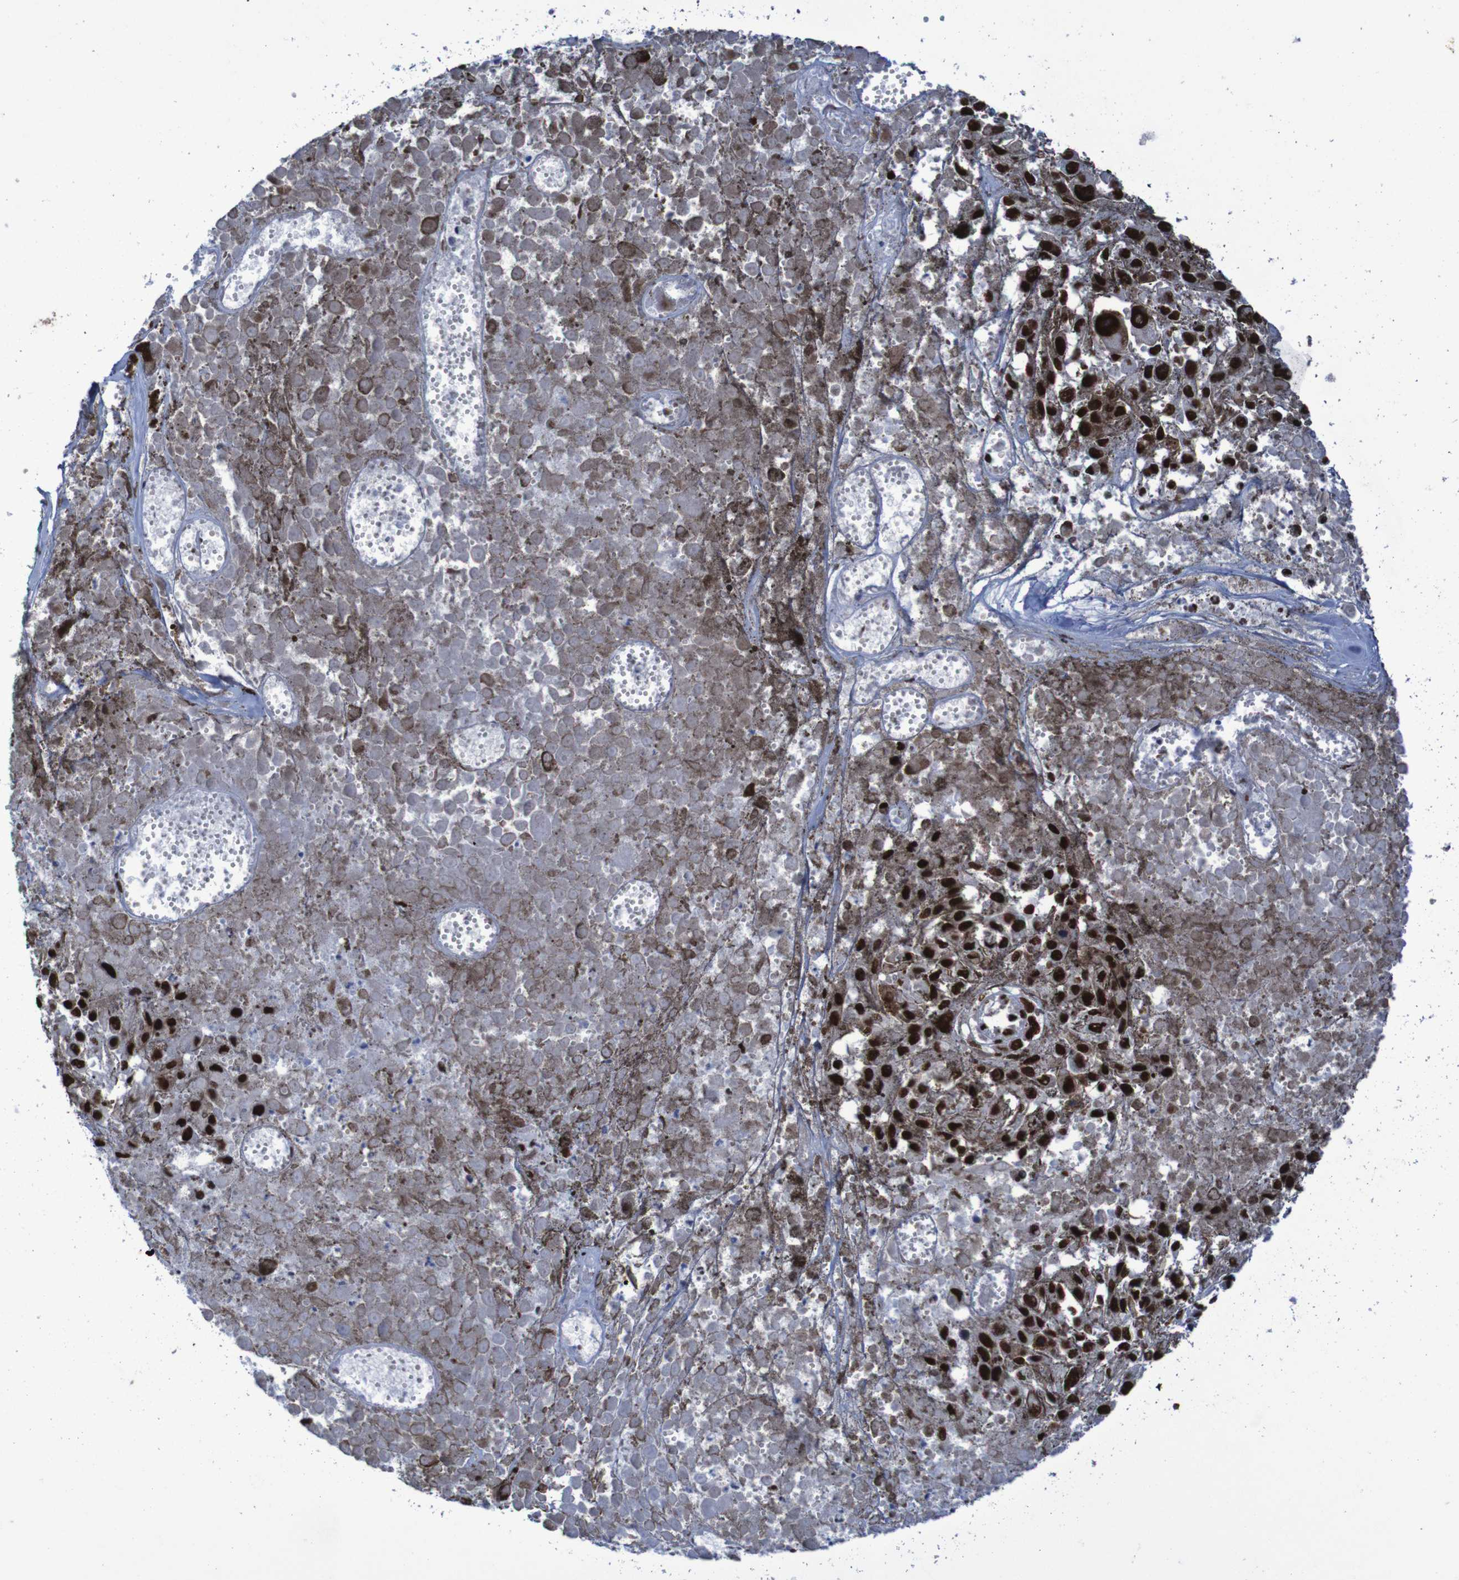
{"staining": {"intensity": "strong", "quantity": ">75%", "location": "nuclear"}, "tissue": "melanoma", "cell_type": "Tumor cells", "image_type": "cancer", "snomed": [{"axis": "morphology", "description": "Malignant melanoma, Metastatic site"}, {"axis": "topography", "description": "Lymph node"}], "caption": "Melanoma tissue reveals strong nuclear positivity in about >75% of tumor cells", "gene": "HNRNPR", "patient": {"sex": "male", "age": 59}}